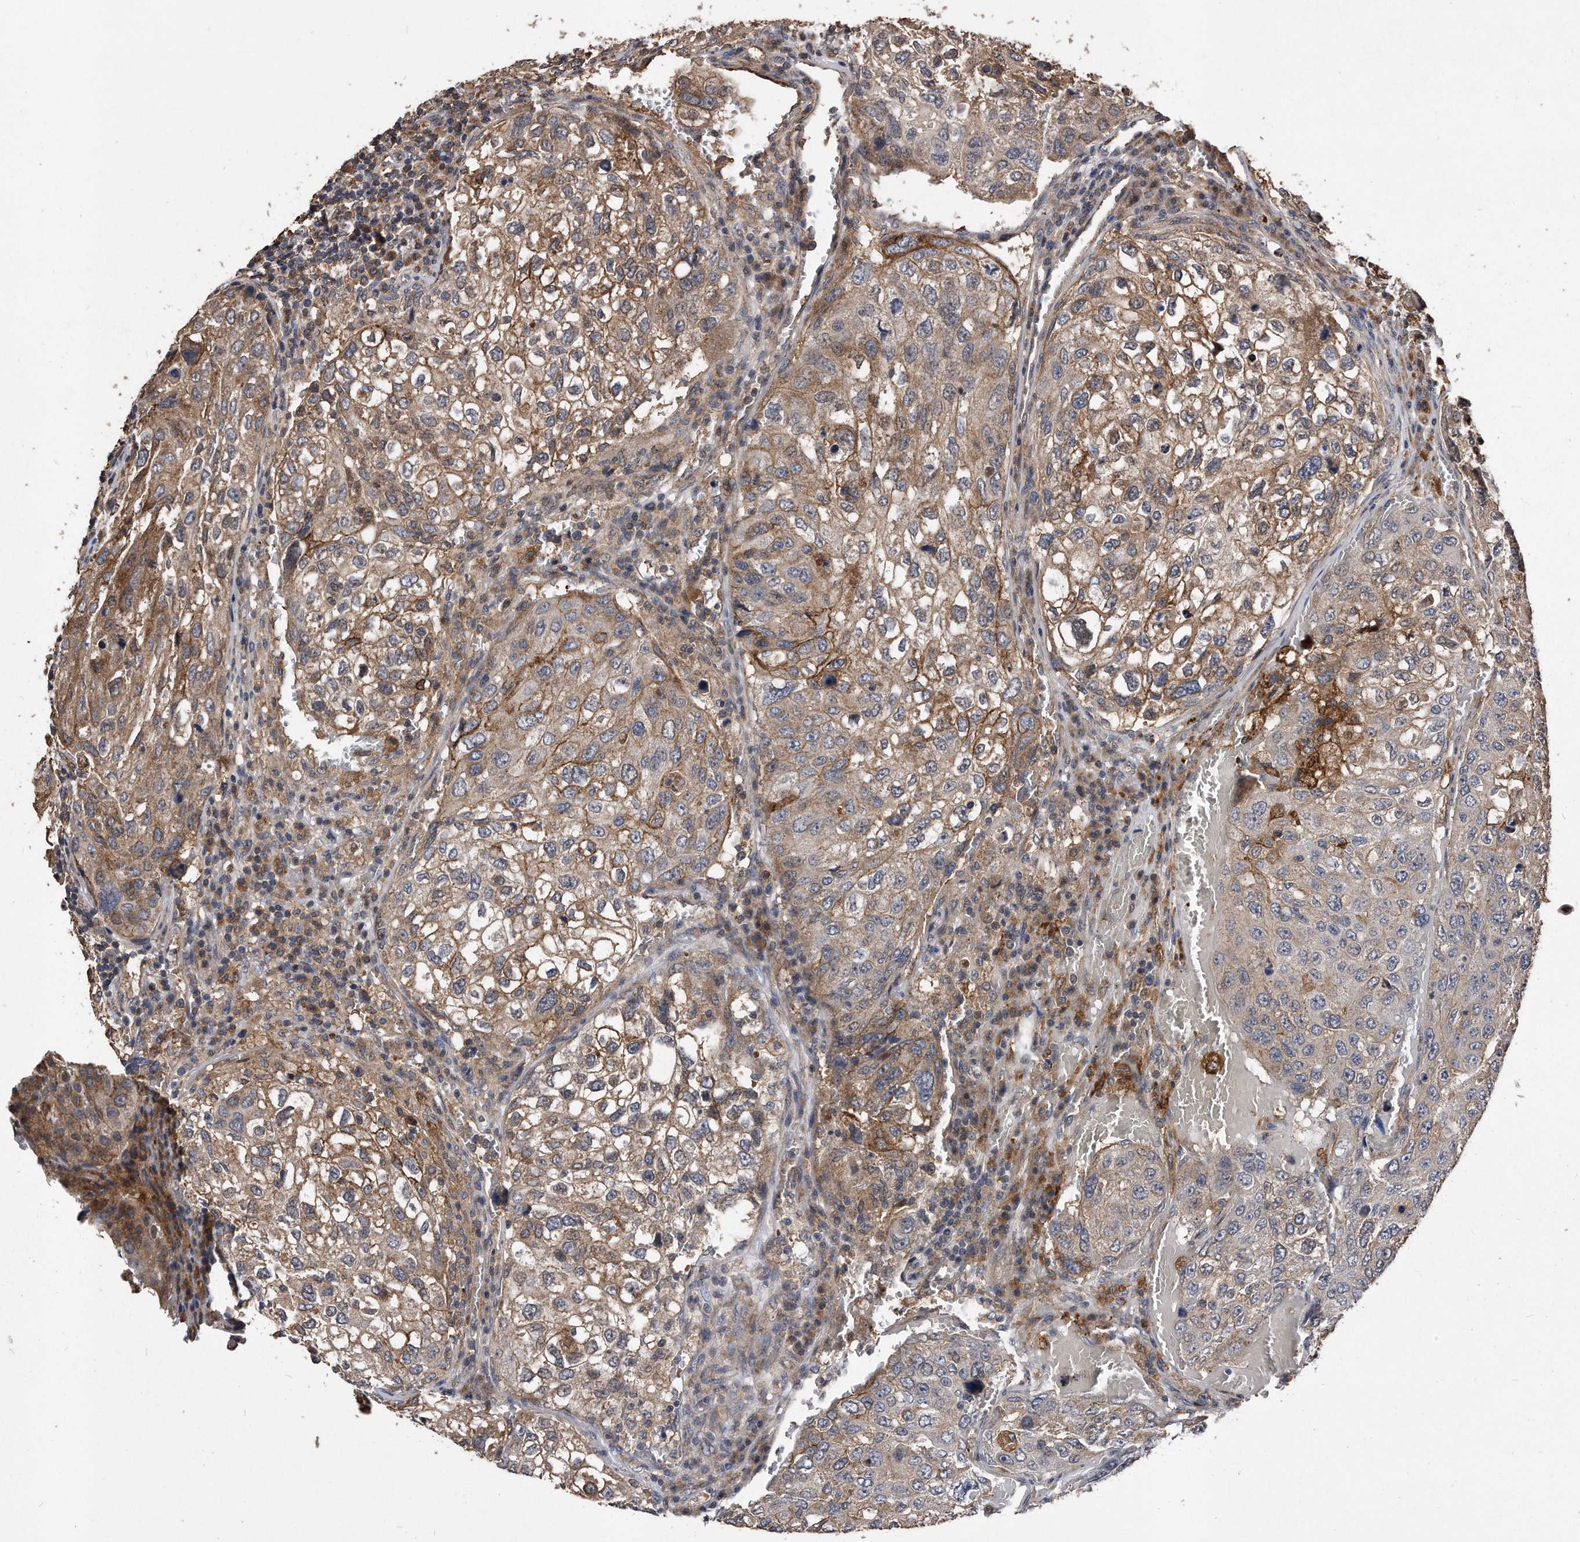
{"staining": {"intensity": "moderate", "quantity": "25%-75%", "location": "cytoplasmic/membranous"}, "tissue": "urothelial cancer", "cell_type": "Tumor cells", "image_type": "cancer", "snomed": [{"axis": "morphology", "description": "Urothelial carcinoma, High grade"}, {"axis": "topography", "description": "Lymph node"}, {"axis": "topography", "description": "Urinary bladder"}], "caption": "Immunohistochemical staining of urothelial cancer demonstrates medium levels of moderate cytoplasmic/membranous protein expression in about 25%-75% of tumor cells.", "gene": "IL20RA", "patient": {"sex": "male", "age": 51}}